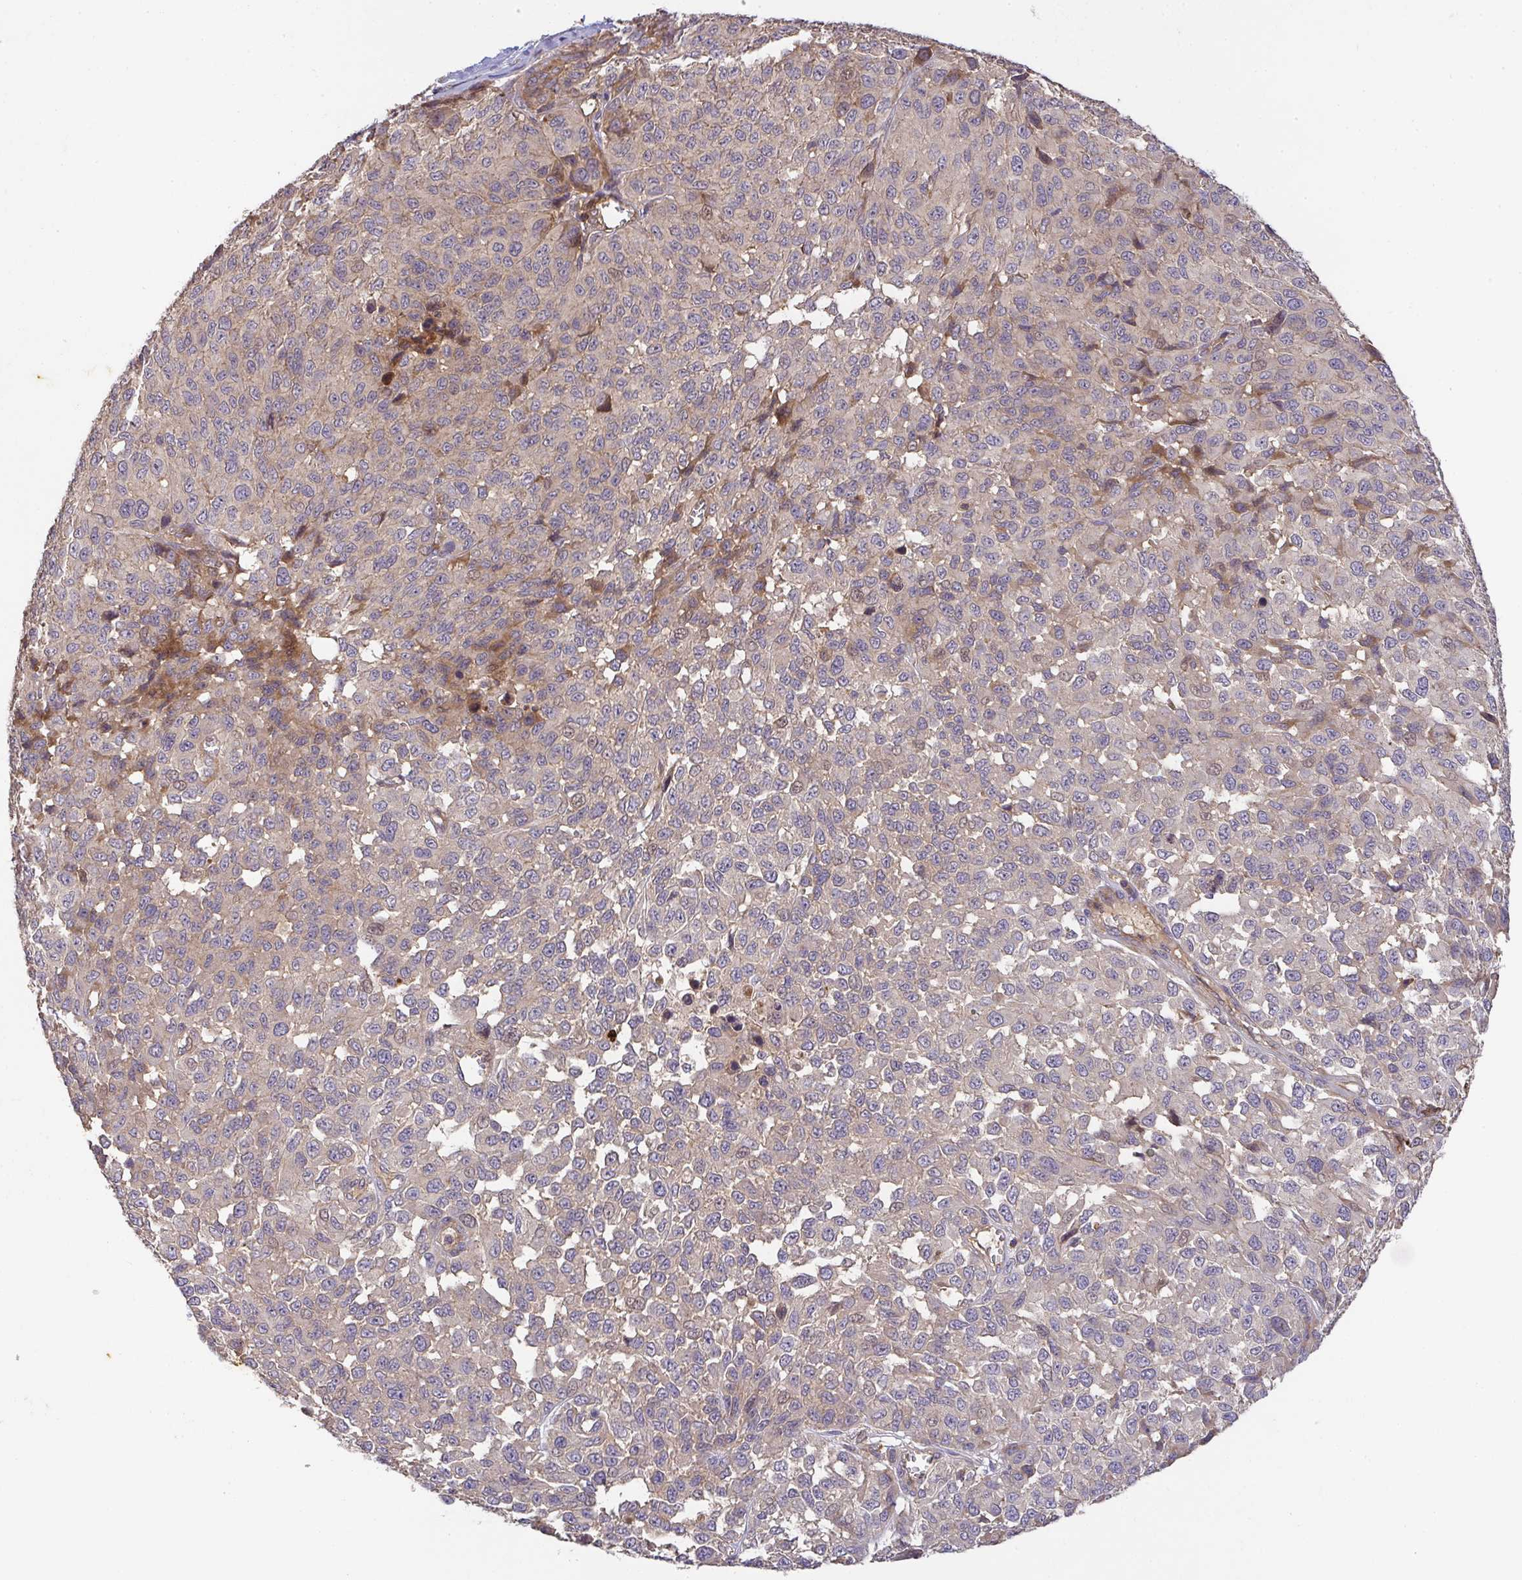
{"staining": {"intensity": "negative", "quantity": "none", "location": "none"}, "tissue": "melanoma", "cell_type": "Tumor cells", "image_type": "cancer", "snomed": [{"axis": "morphology", "description": "Malignant melanoma, NOS"}, {"axis": "topography", "description": "Skin"}], "caption": "Tumor cells are negative for protein expression in human malignant melanoma.", "gene": "TNMD", "patient": {"sex": "male", "age": 62}}